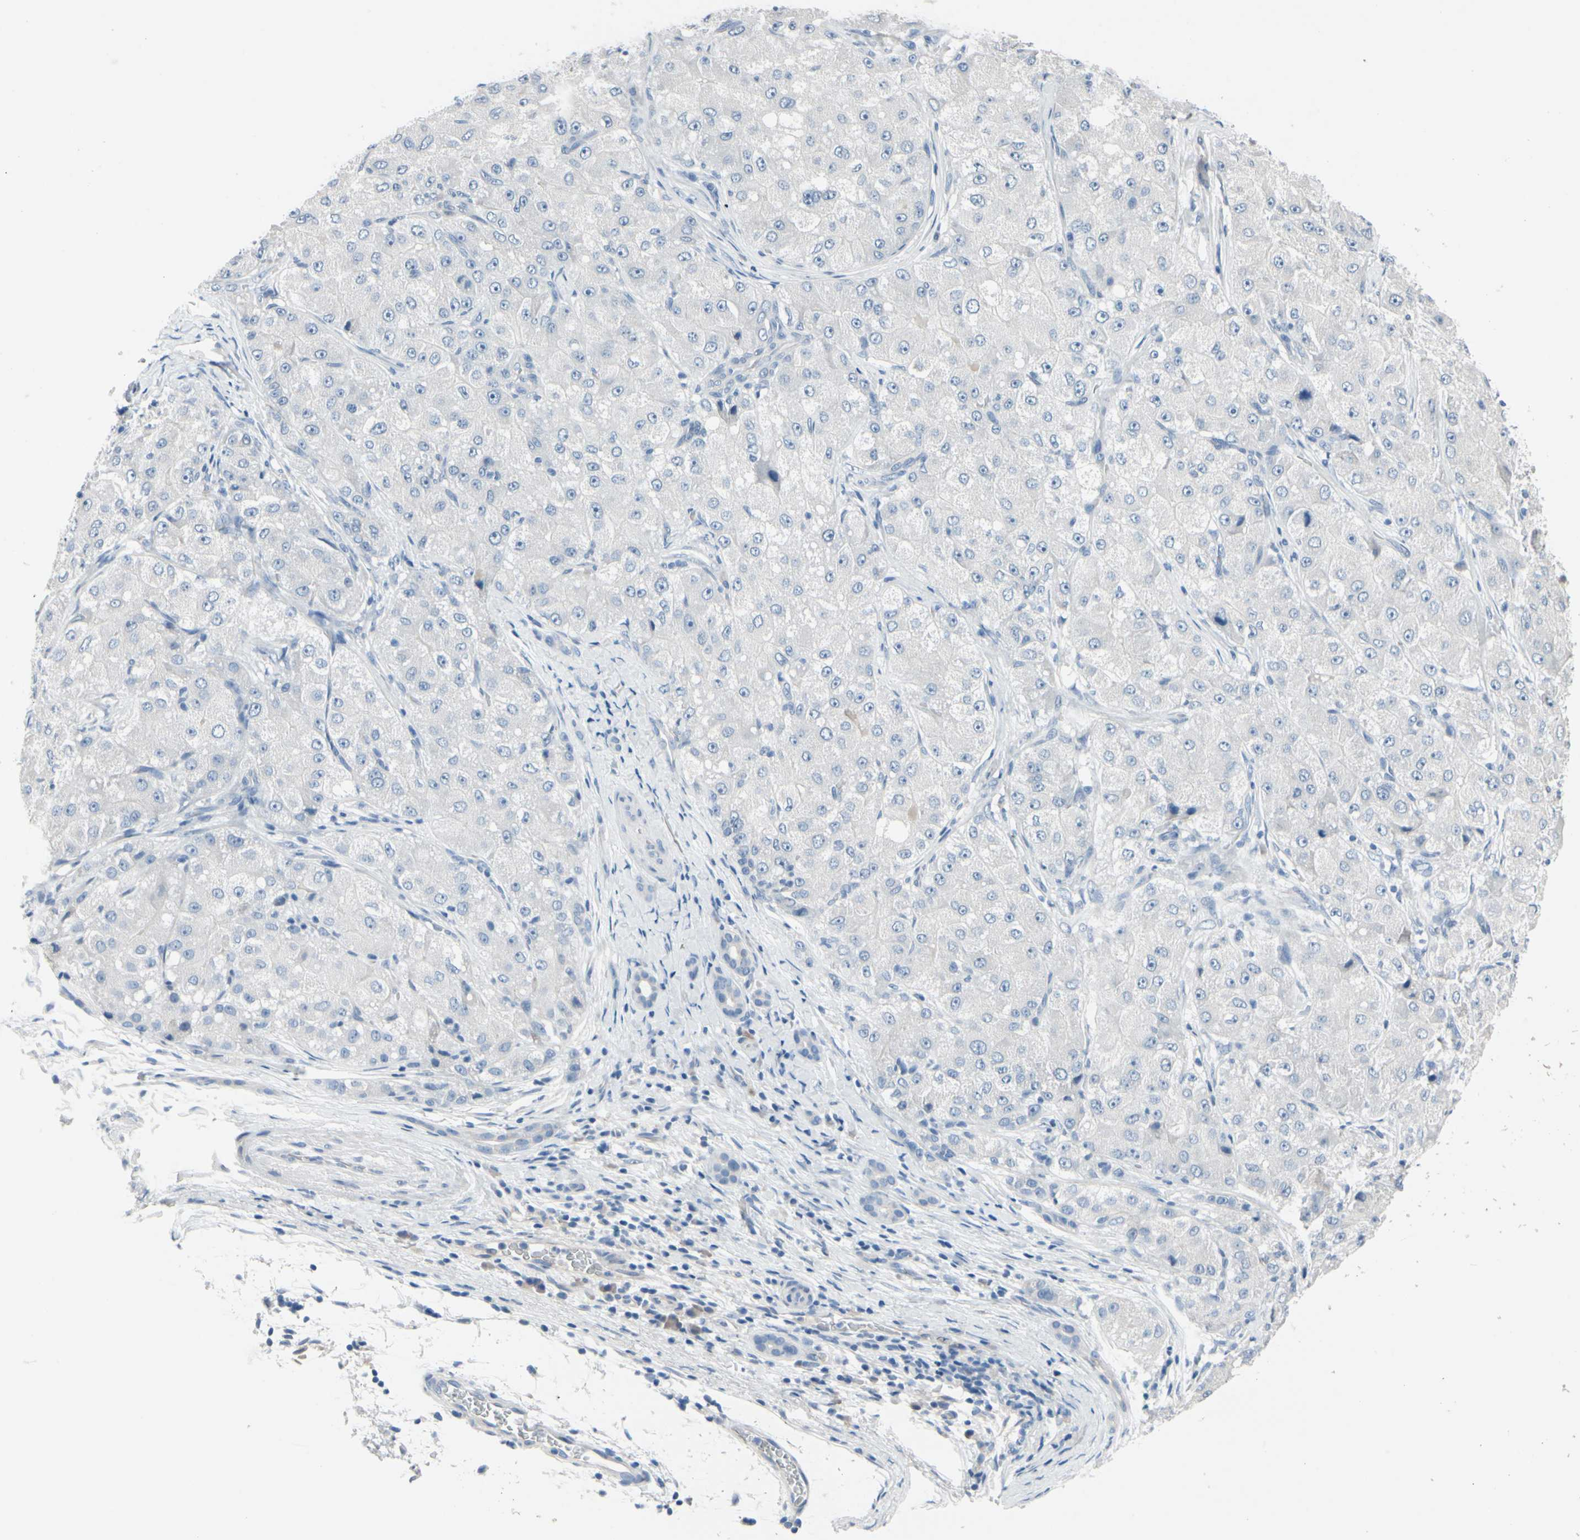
{"staining": {"intensity": "negative", "quantity": "none", "location": "none"}, "tissue": "liver cancer", "cell_type": "Tumor cells", "image_type": "cancer", "snomed": [{"axis": "morphology", "description": "Carcinoma, Hepatocellular, NOS"}, {"axis": "topography", "description": "Liver"}], "caption": "This is a histopathology image of immunohistochemistry (IHC) staining of liver cancer (hepatocellular carcinoma), which shows no positivity in tumor cells. (DAB (3,3'-diaminobenzidine) immunohistochemistry, high magnification).", "gene": "PGR", "patient": {"sex": "male", "age": 80}}